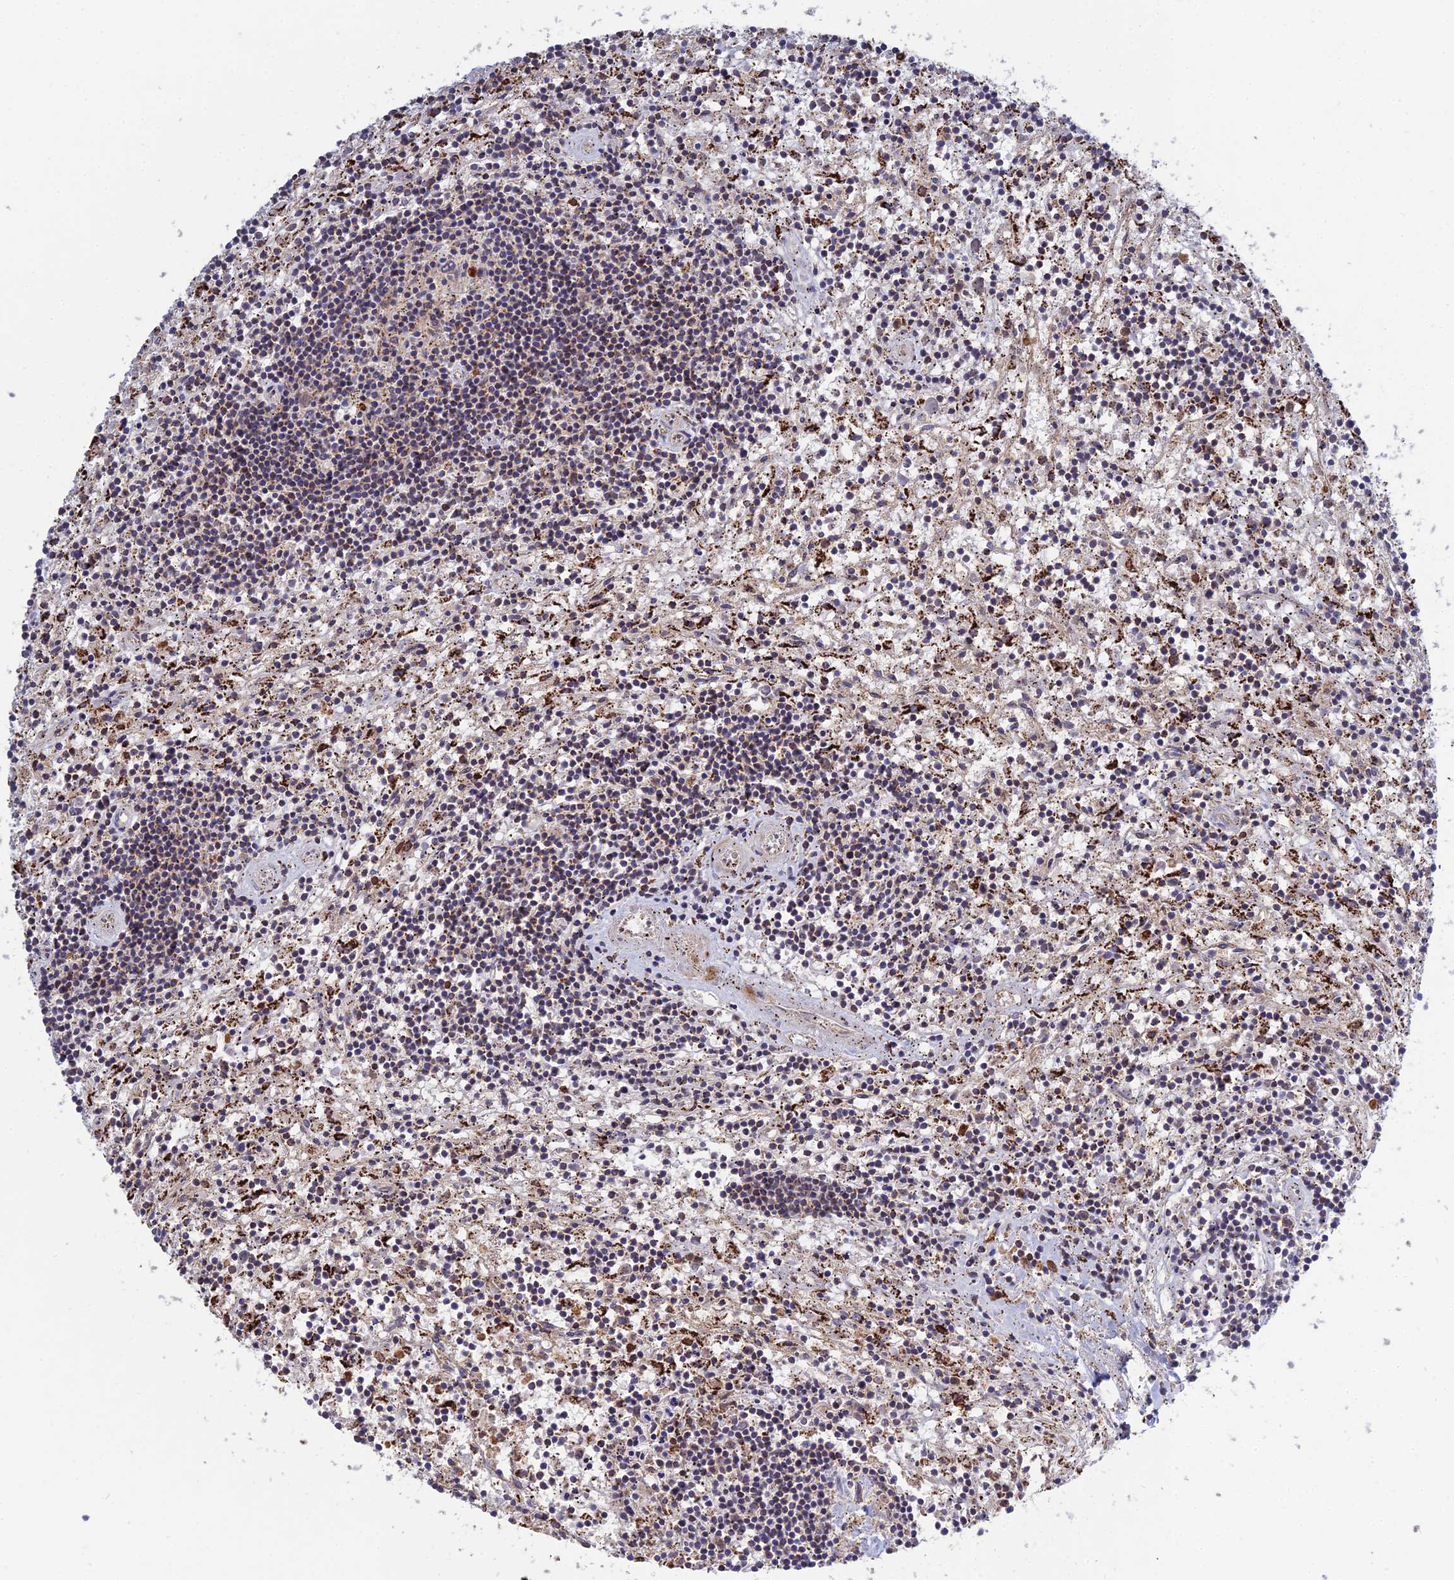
{"staining": {"intensity": "moderate", "quantity": "<25%", "location": "nuclear"}, "tissue": "lymphoma", "cell_type": "Tumor cells", "image_type": "cancer", "snomed": [{"axis": "morphology", "description": "Malignant lymphoma, non-Hodgkin's type, Low grade"}, {"axis": "topography", "description": "Spleen"}], "caption": "This is an image of immunohistochemistry (IHC) staining of lymphoma, which shows moderate expression in the nuclear of tumor cells.", "gene": "RIC8B", "patient": {"sex": "male", "age": 76}}